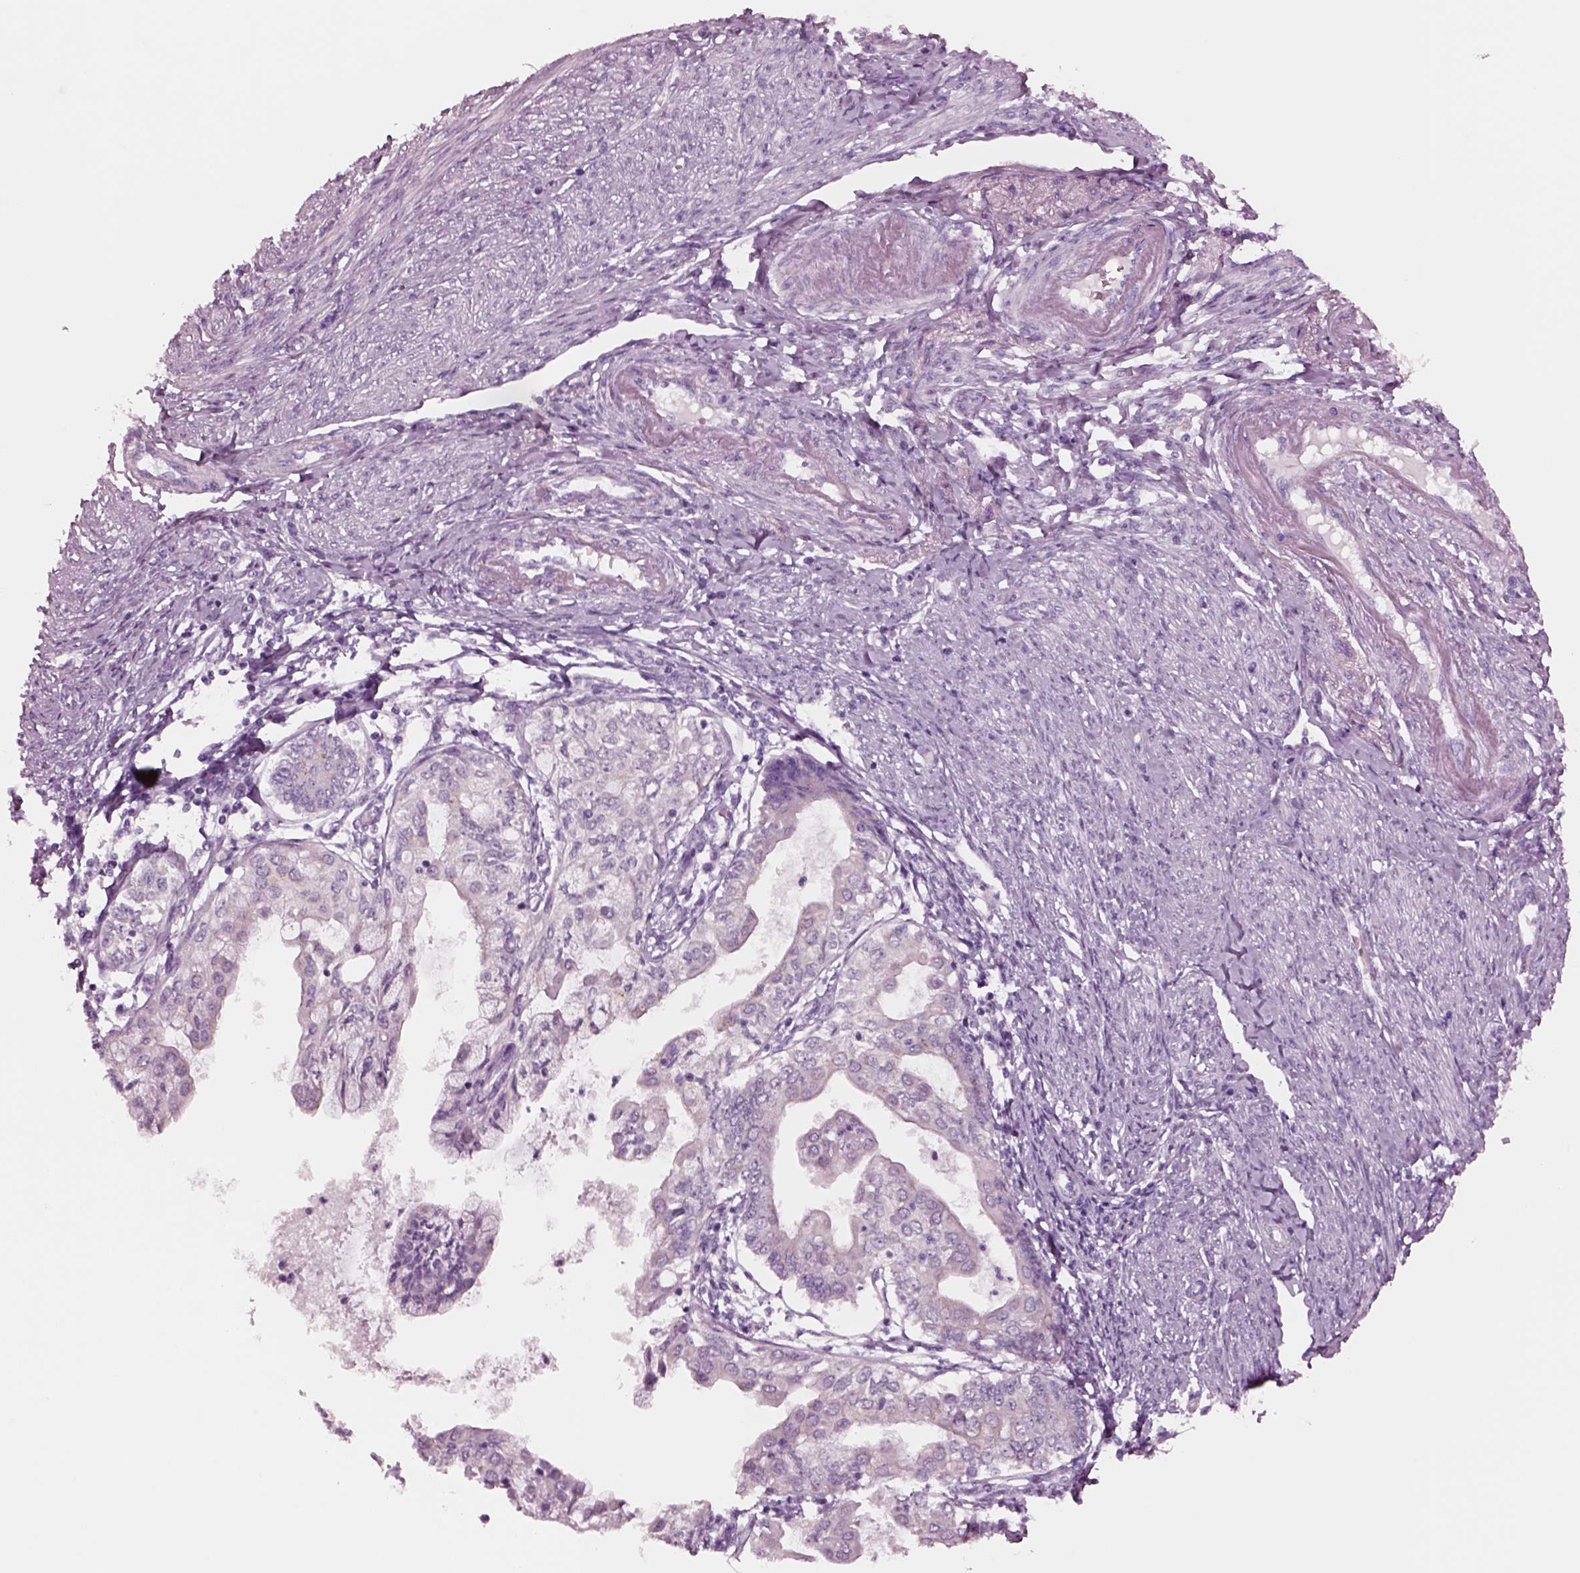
{"staining": {"intensity": "negative", "quantity": "none", "location": "none"}, "tissue": "endometrial cancer", "cell_type": "Tumor cells", "image_type": "cancer", "snomed": [{"axis": "morphology", "description": "Adenocarcinoma, NOS"}, {"axis": "topography", "description": "Endometrium"}], "caption": "IHC image of neoplastic tissue: human adenocarcinoma (endometrial) stained with DAB (3,3'-diaminobenzidine) demonstrates no significant protein expression in tumor cells.", "gene": "NMRK2", "patient": {"sex": "female", "age": 68}}